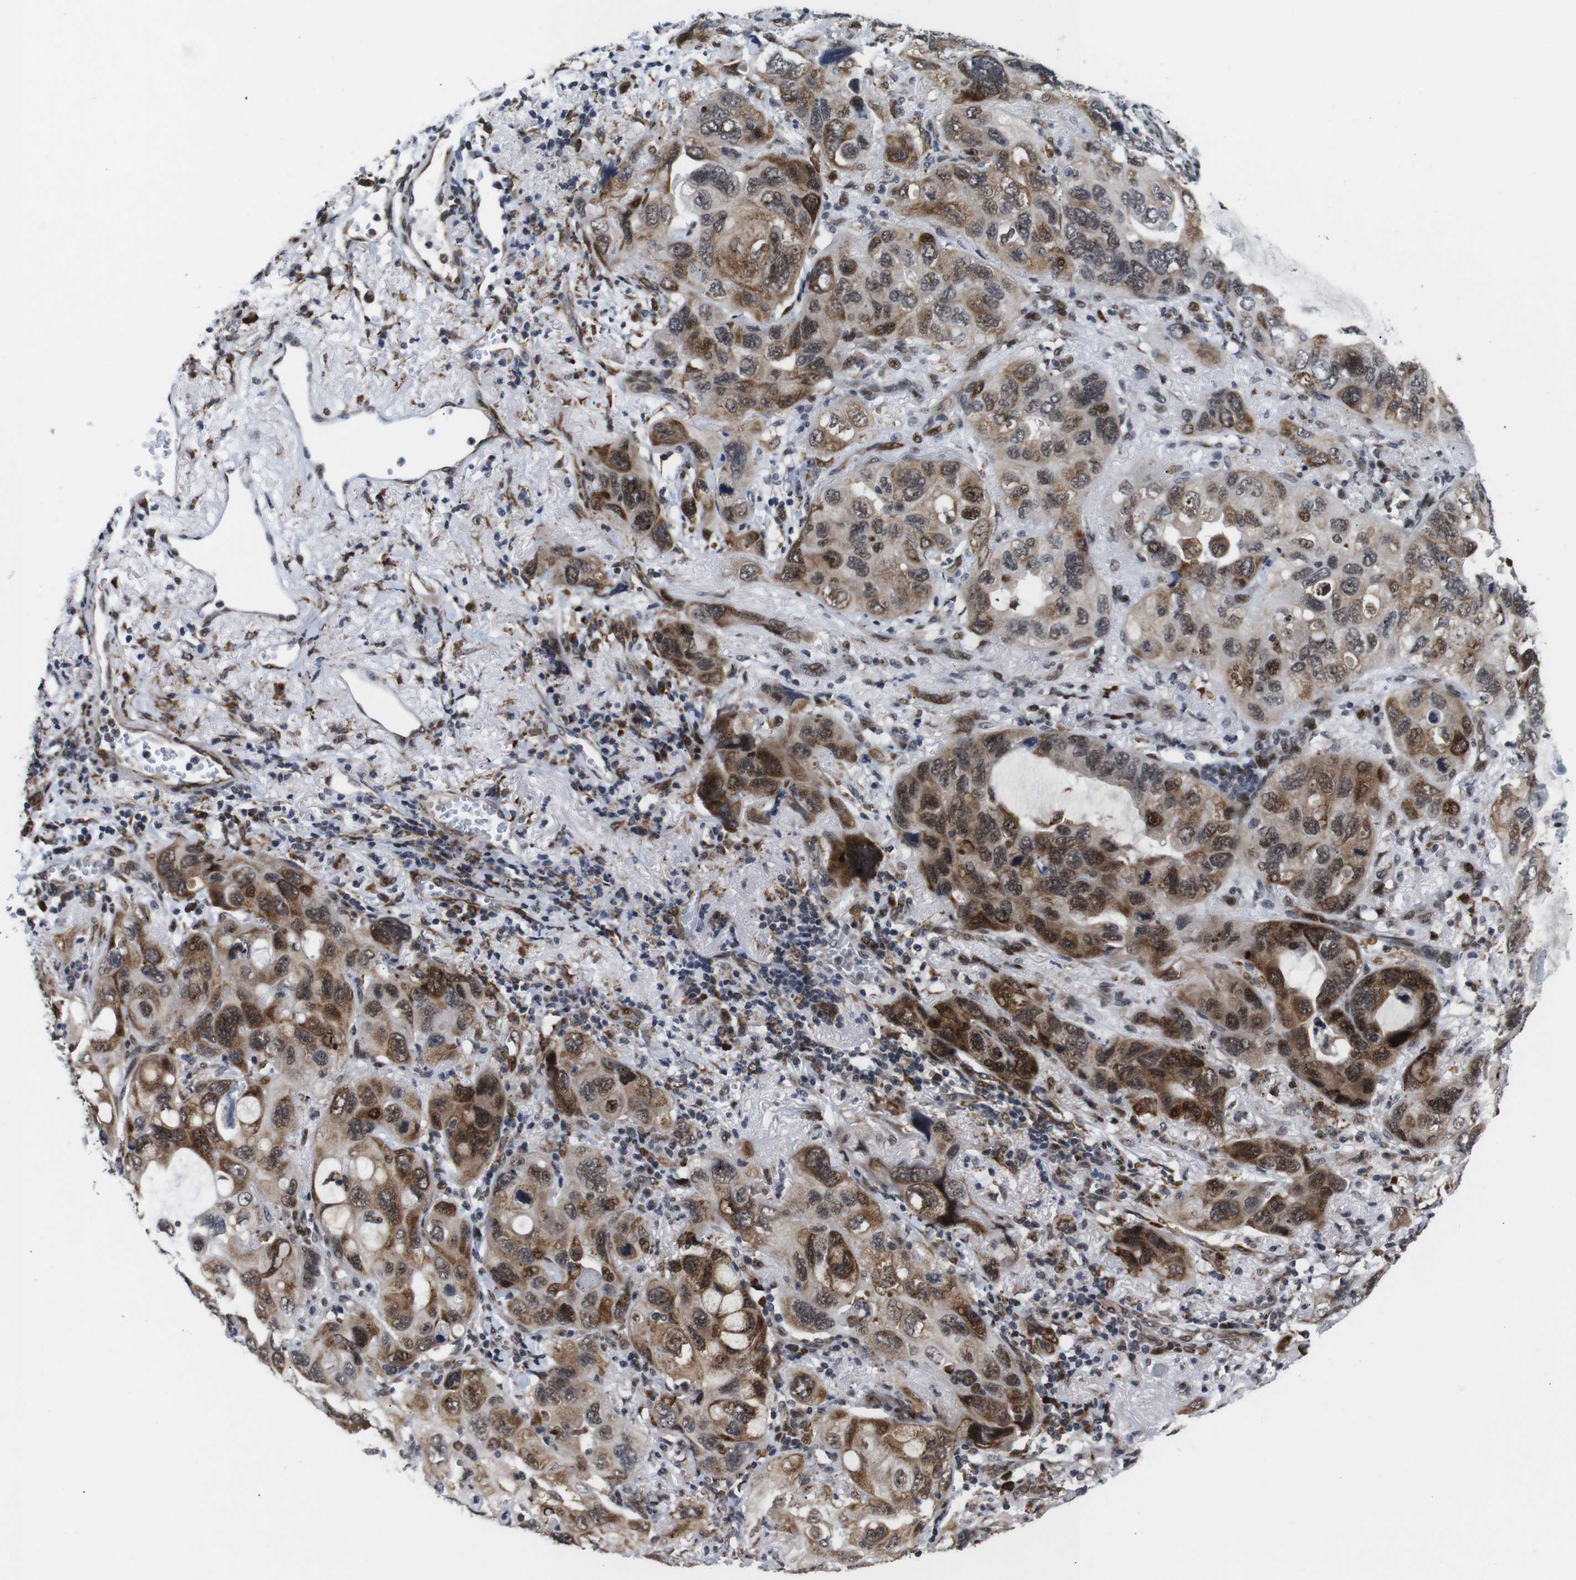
{"staining": {"intensity": "moderate", "quantity": ">75%", "location": "cytoplasmic/membranous,nuclear"}, "tissue": "lung cancer", "cell_type": "Tumor cells", "image_type": "cancer", "snomed": [{"axis": "morphology", "description": "Squamous cell carcinoma, NOS"}, {"axis": "topography", "description": "Lung"}], "caption": "Immunohistochemistry image of human lung cancer (squamous cell carcinoma) stained for a protein (brown), which shows medium levels of moderate cytoplasmic/membranous and nuclear positivity in about >75% of tumor cells.", "gene": "EIF4G1", "patient": {"sex": "female", "age": 73}}